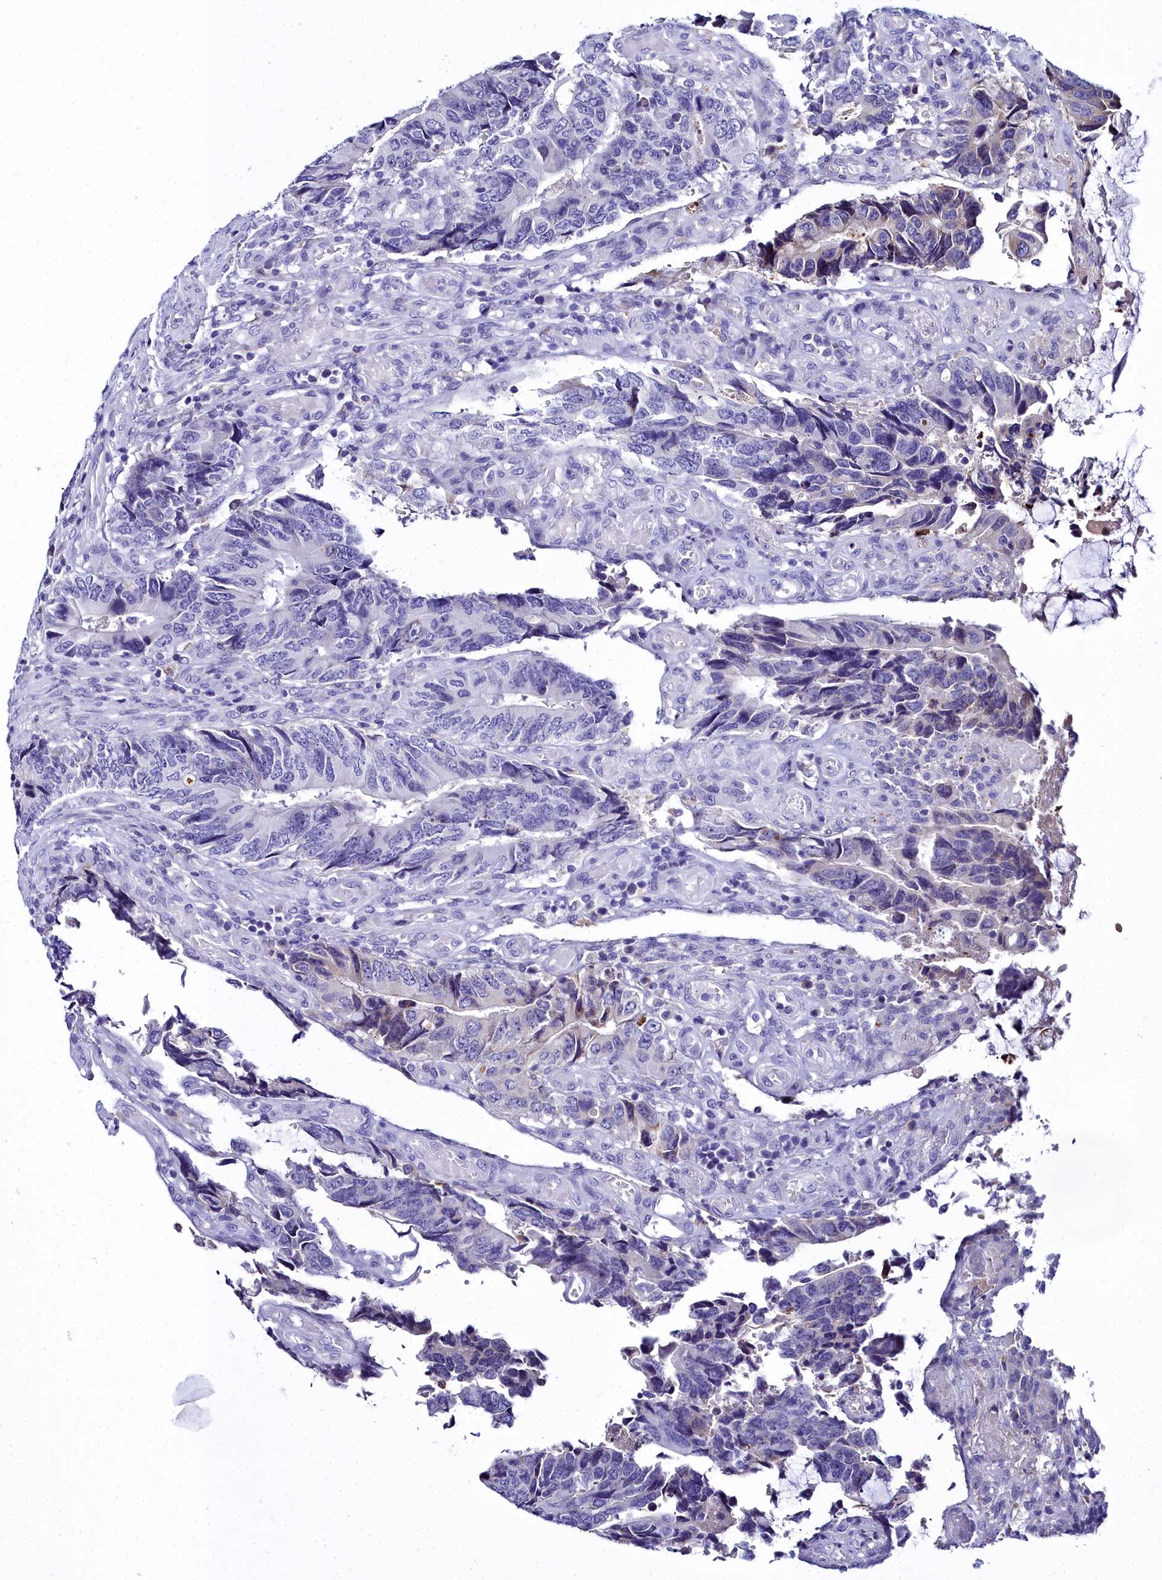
{"staining": {"intensity": "negative", "quantity": "none", "location": "none"}, "tissue": "colorectal cancer", "cell_type": "Tumor cells", "image_type": "cancer", "snomed": [{"axis": "morphology", "description": "Adenocarcinoma, NOS"}, {"axis": "topography", "description": "Colon"}], "caption": "This image is of colorectal cancer stained with IHC to label a protein in brown with the nuclei are counter-stained blue. There is no expression in tumor cells. Brightfield microscopy of immunohistochemistry (IHC) stained with DAB (3,3'-diaminobenzidine) (brown) and hematoxylin (blue), captured at high magnification.", "gene": "ELAPOR2", "patient": {"sex": "male", "age": 87}}